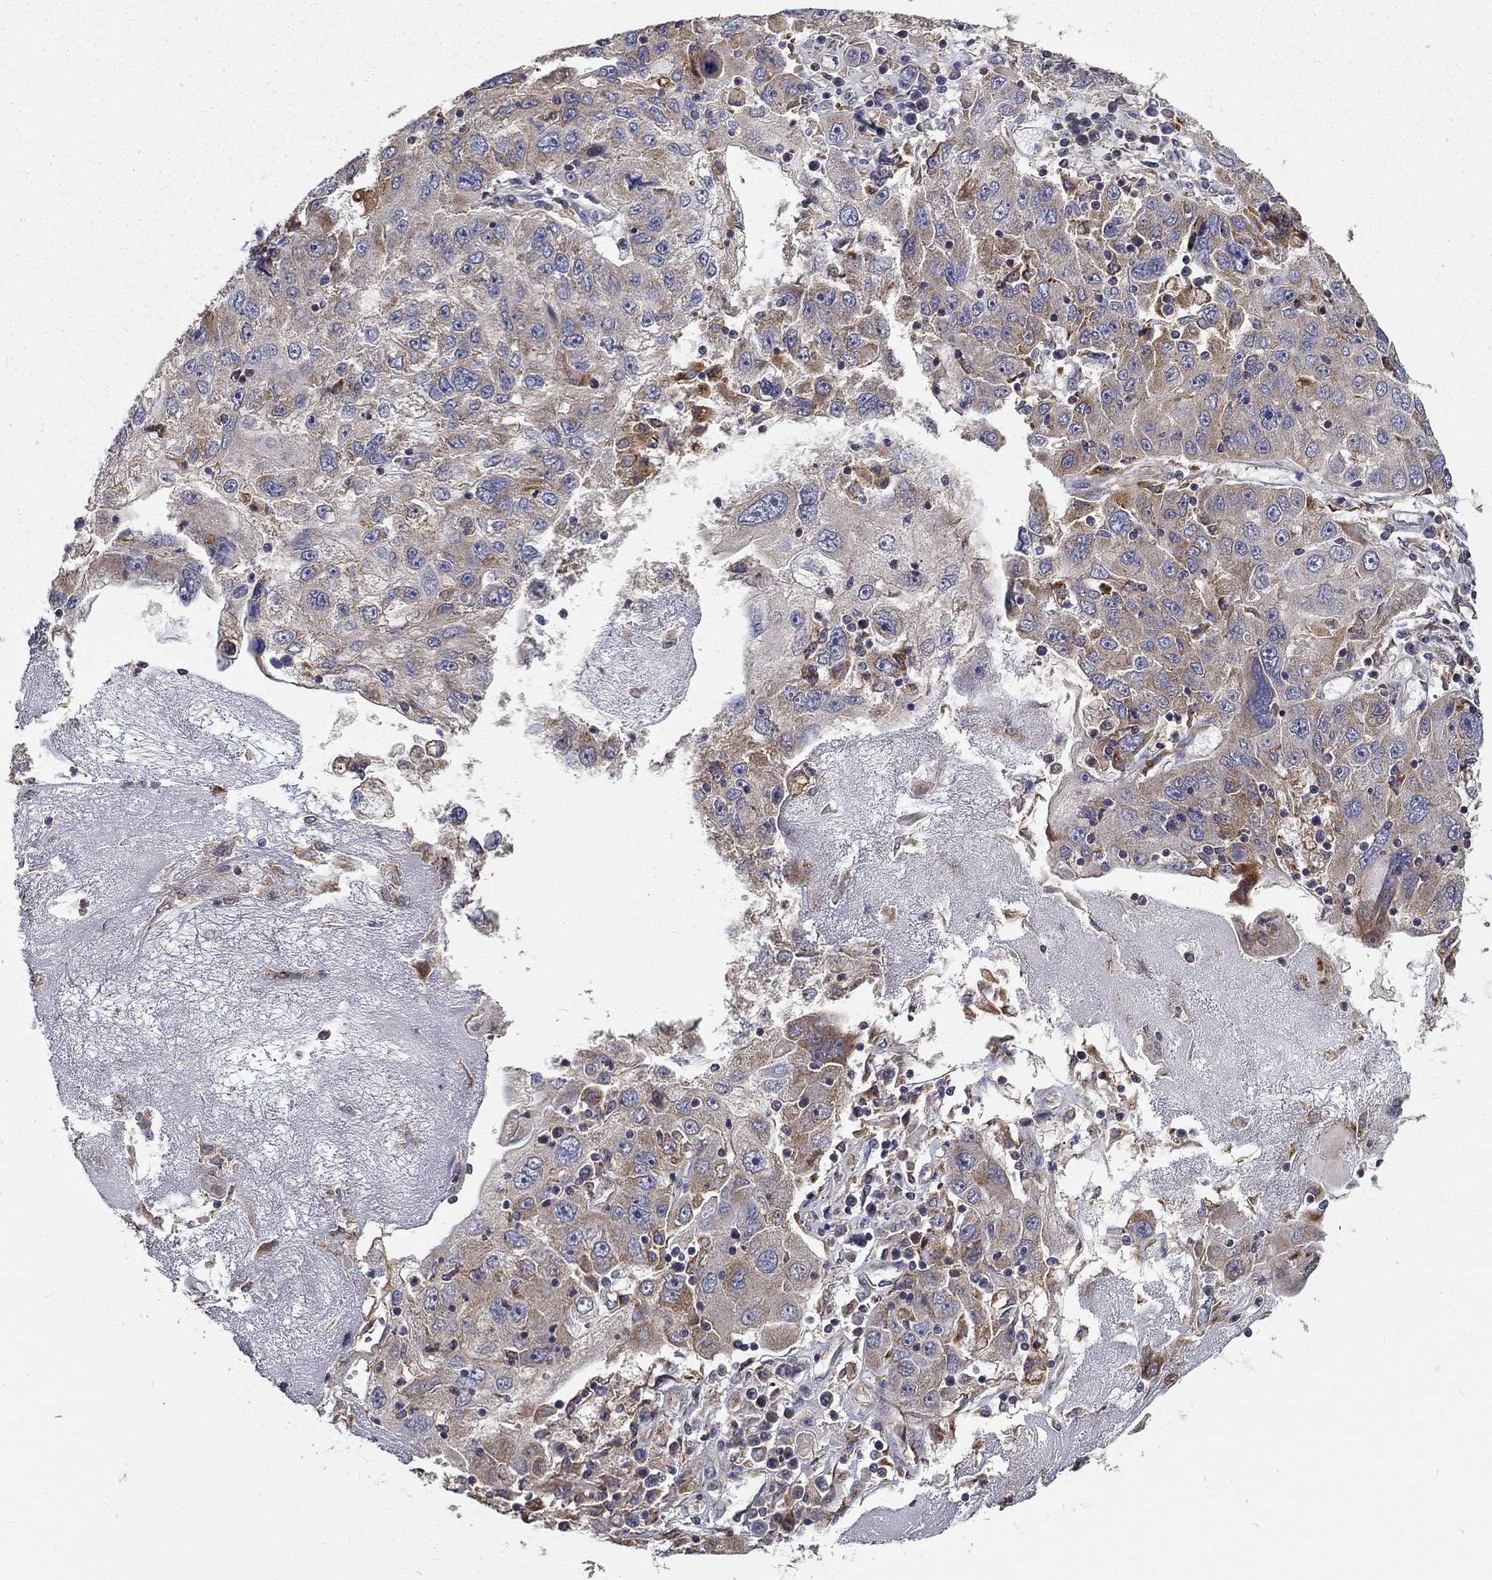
{"staining": {"intensity": "moderate", "quantity": "<25%", "location": "cytoplasmic/membranous"}, "tissue": "stomach cancer", "cell_type": "Tumor cells", "image_type": "cancer", "snomed": [{"axis": "morphology", "description": "Adenocarcinoma, NOS"}, {"axis": "topography", "description": "Stomach"}], "caption": "High-power microscopy captured an immunohistochemistry (IHC) photomicrograph of stomach adenocarcinoma, revealing moderate cytoplasmic/membranous expression in about <25% of tumor cells. (brown staining indicates protein expression, while blue staining denotes nuclei).", "gene": "ALDH4A1", "patient": {"sex": "male", "age": 56}}